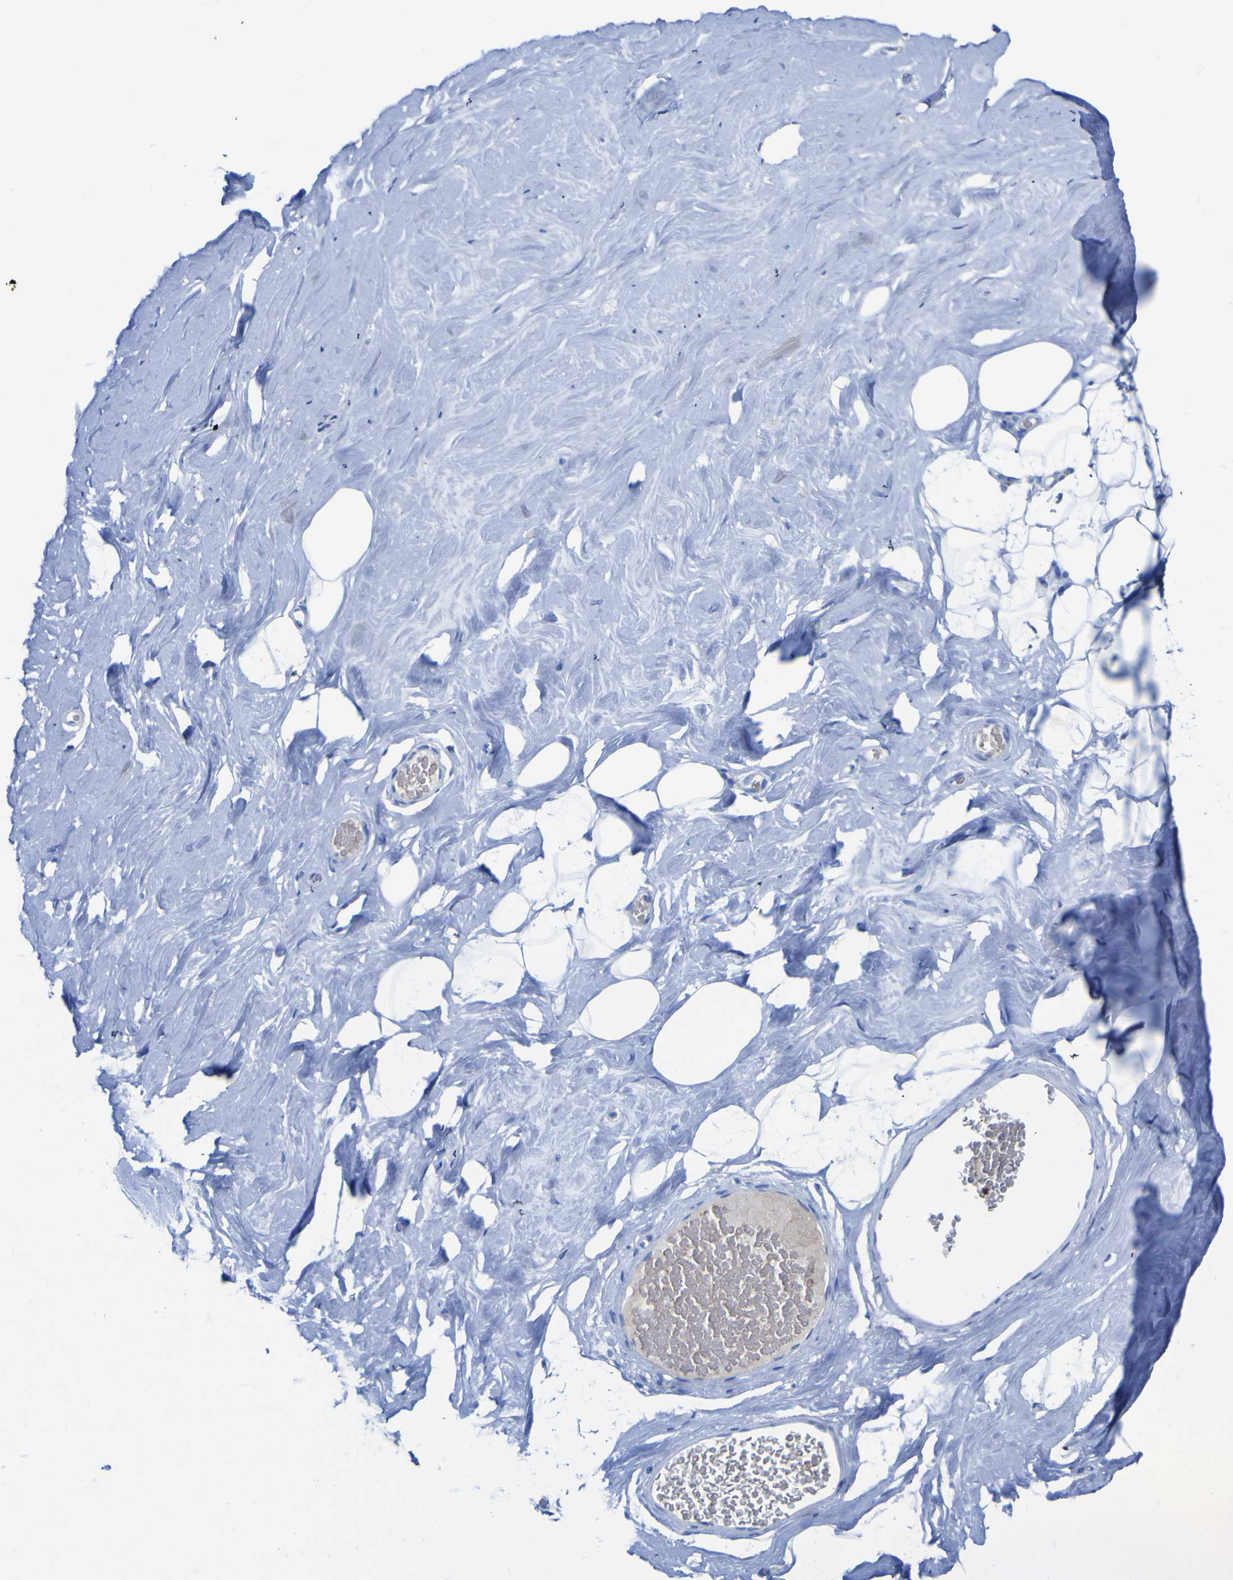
{"staining": {"intensity": "negative", "quantity": "none", "location": "none"}, "tissue": "breast", "cell_type": "Adipocytes", "image_type": "normal", "snomed": [{"axis": "morphology", "description": "Normal tissue, NOS"}, {"axis": "topography", "description": "Breast"}], "caption": "This is a histopathology image of IHC staining of unremarkable breast, which shows no staining in adipocytes.", "gene": "GCM1", "patient": {"sex": "female", "age": 75}}